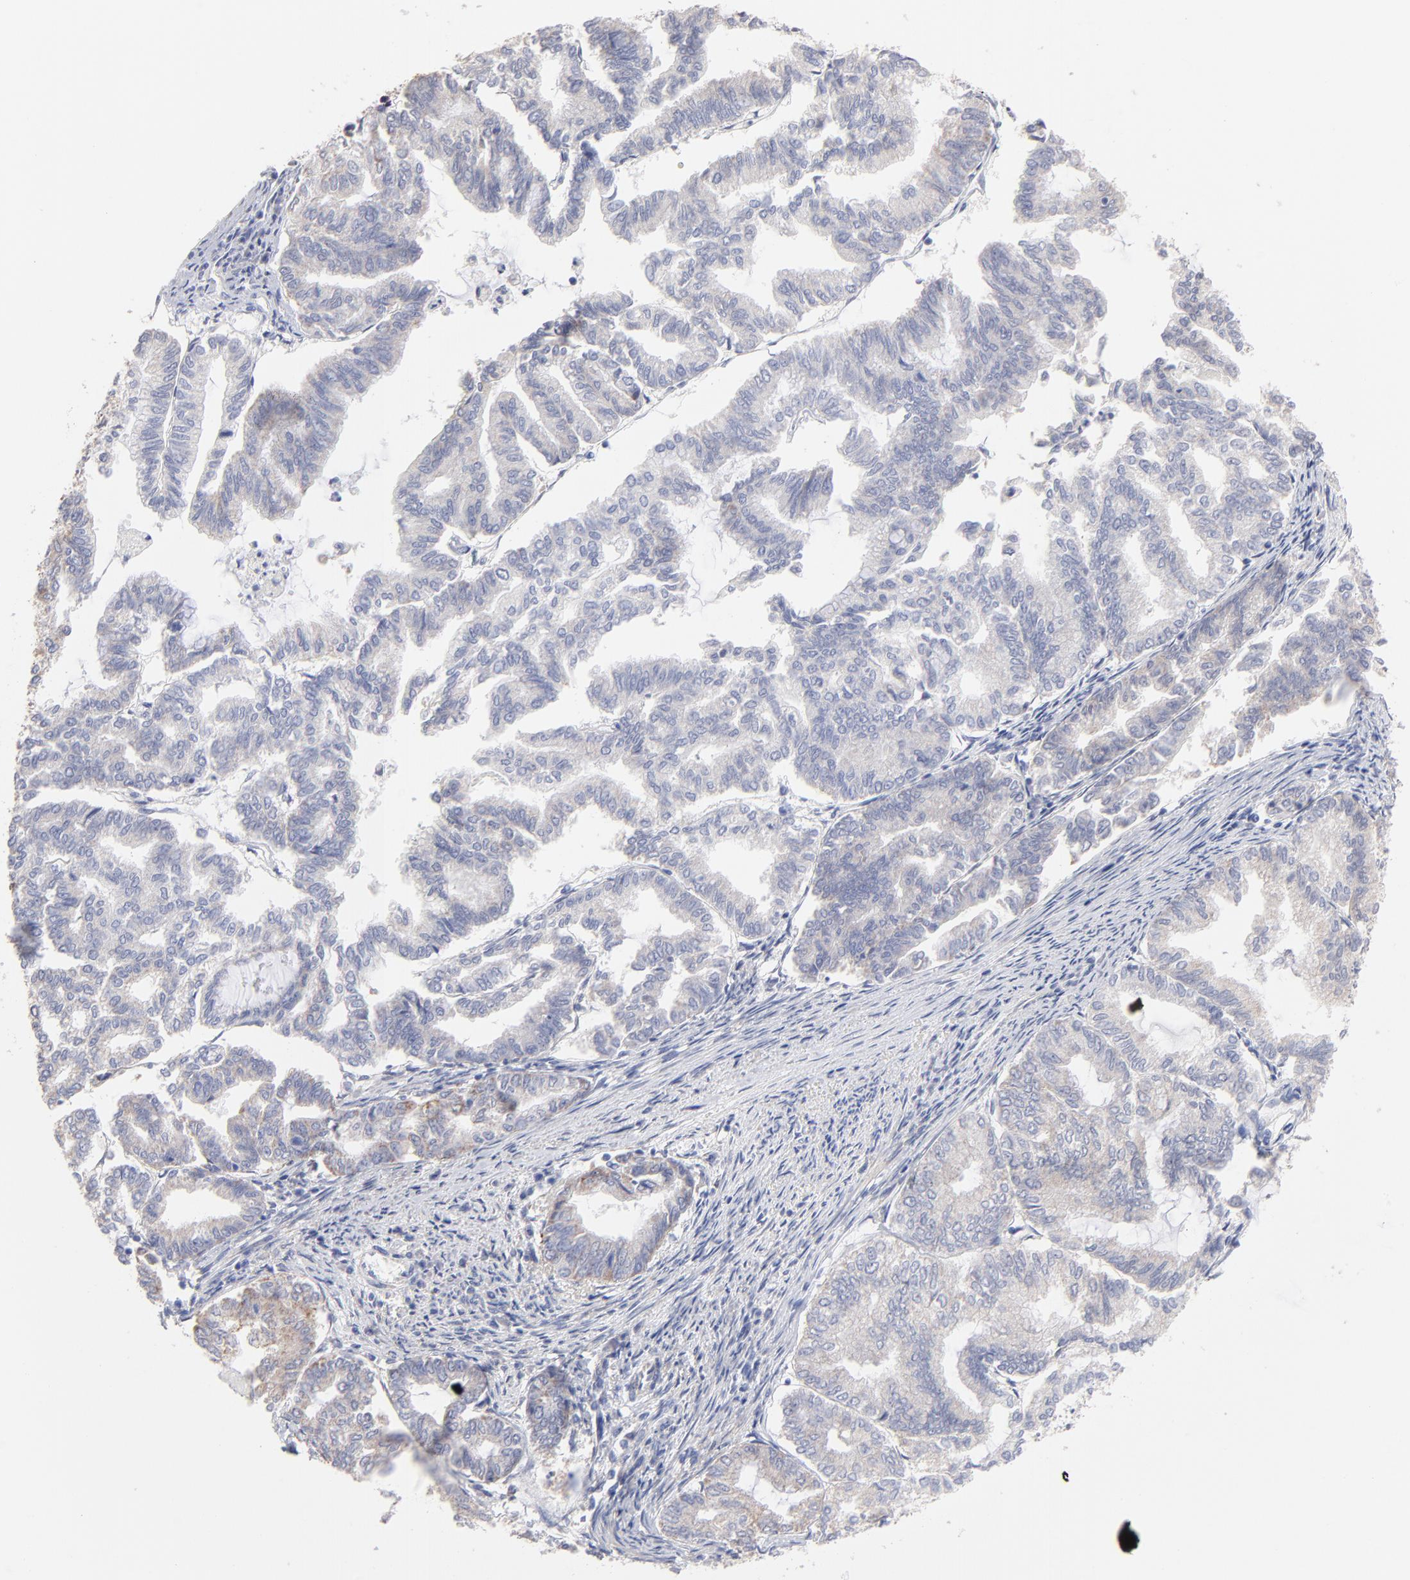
{"staining": {"intensity": "weak", "quantity": "25%-75%", "location": "cytoplasmic/membranous"}, "tissue": "endometrial cancer", "cell_type": "Tumor cells", "image_type": "cancer", "snomed": [{"axis": "morphology", "description": "Adenocarcinoma, NOS"}, {"axis": "topography", "description": "Endometrium"}], "caption": "The image shows staining of endometrial cancer, revealing weak cytoplasmic/membranous protein positivity (brown color) within tumor cells.", "gene": "TST", "patient": {"sex": "female", "age": 79}}